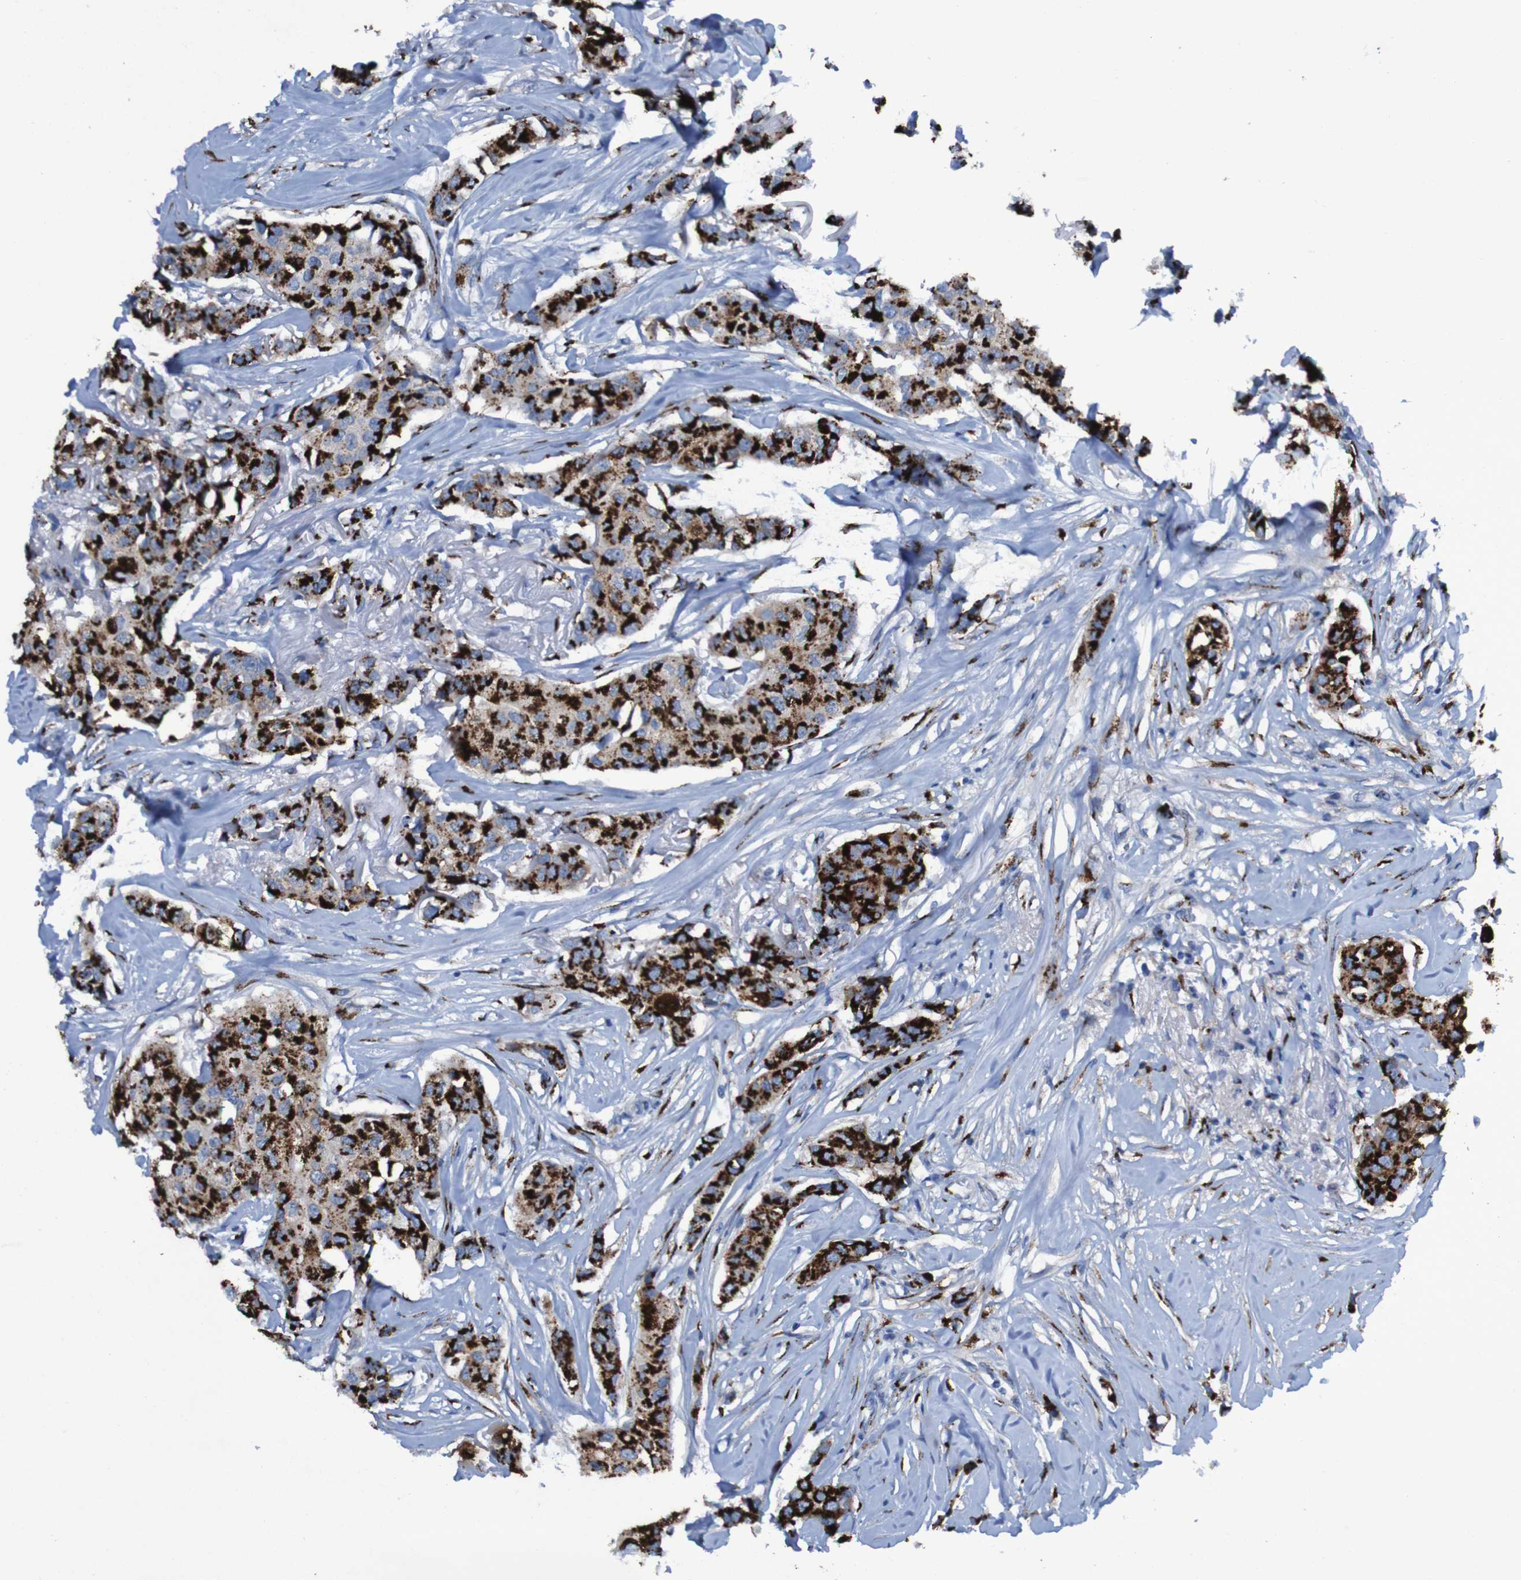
{"staining": {"intensity": "strong", "quantity": ">75%", "location": "cytoplasmic/membranous"}, "tissue": "breast cancer", "cell_type": "Tumor cells", "image_type": "cancer", "snomed": [{"axis": "morphology", "description": "Duct carcinoma"}, {"axis": "topography", "description": "Breast"}], "caption": "Brown immunohistochemical staining in breast intraductal carcinoma exhibits strong cytoplasmic/membranous staining in approximately >75% of tumor cells.", "gene": "GOLM1", "patient": {"sex": "female", "age": 80}}